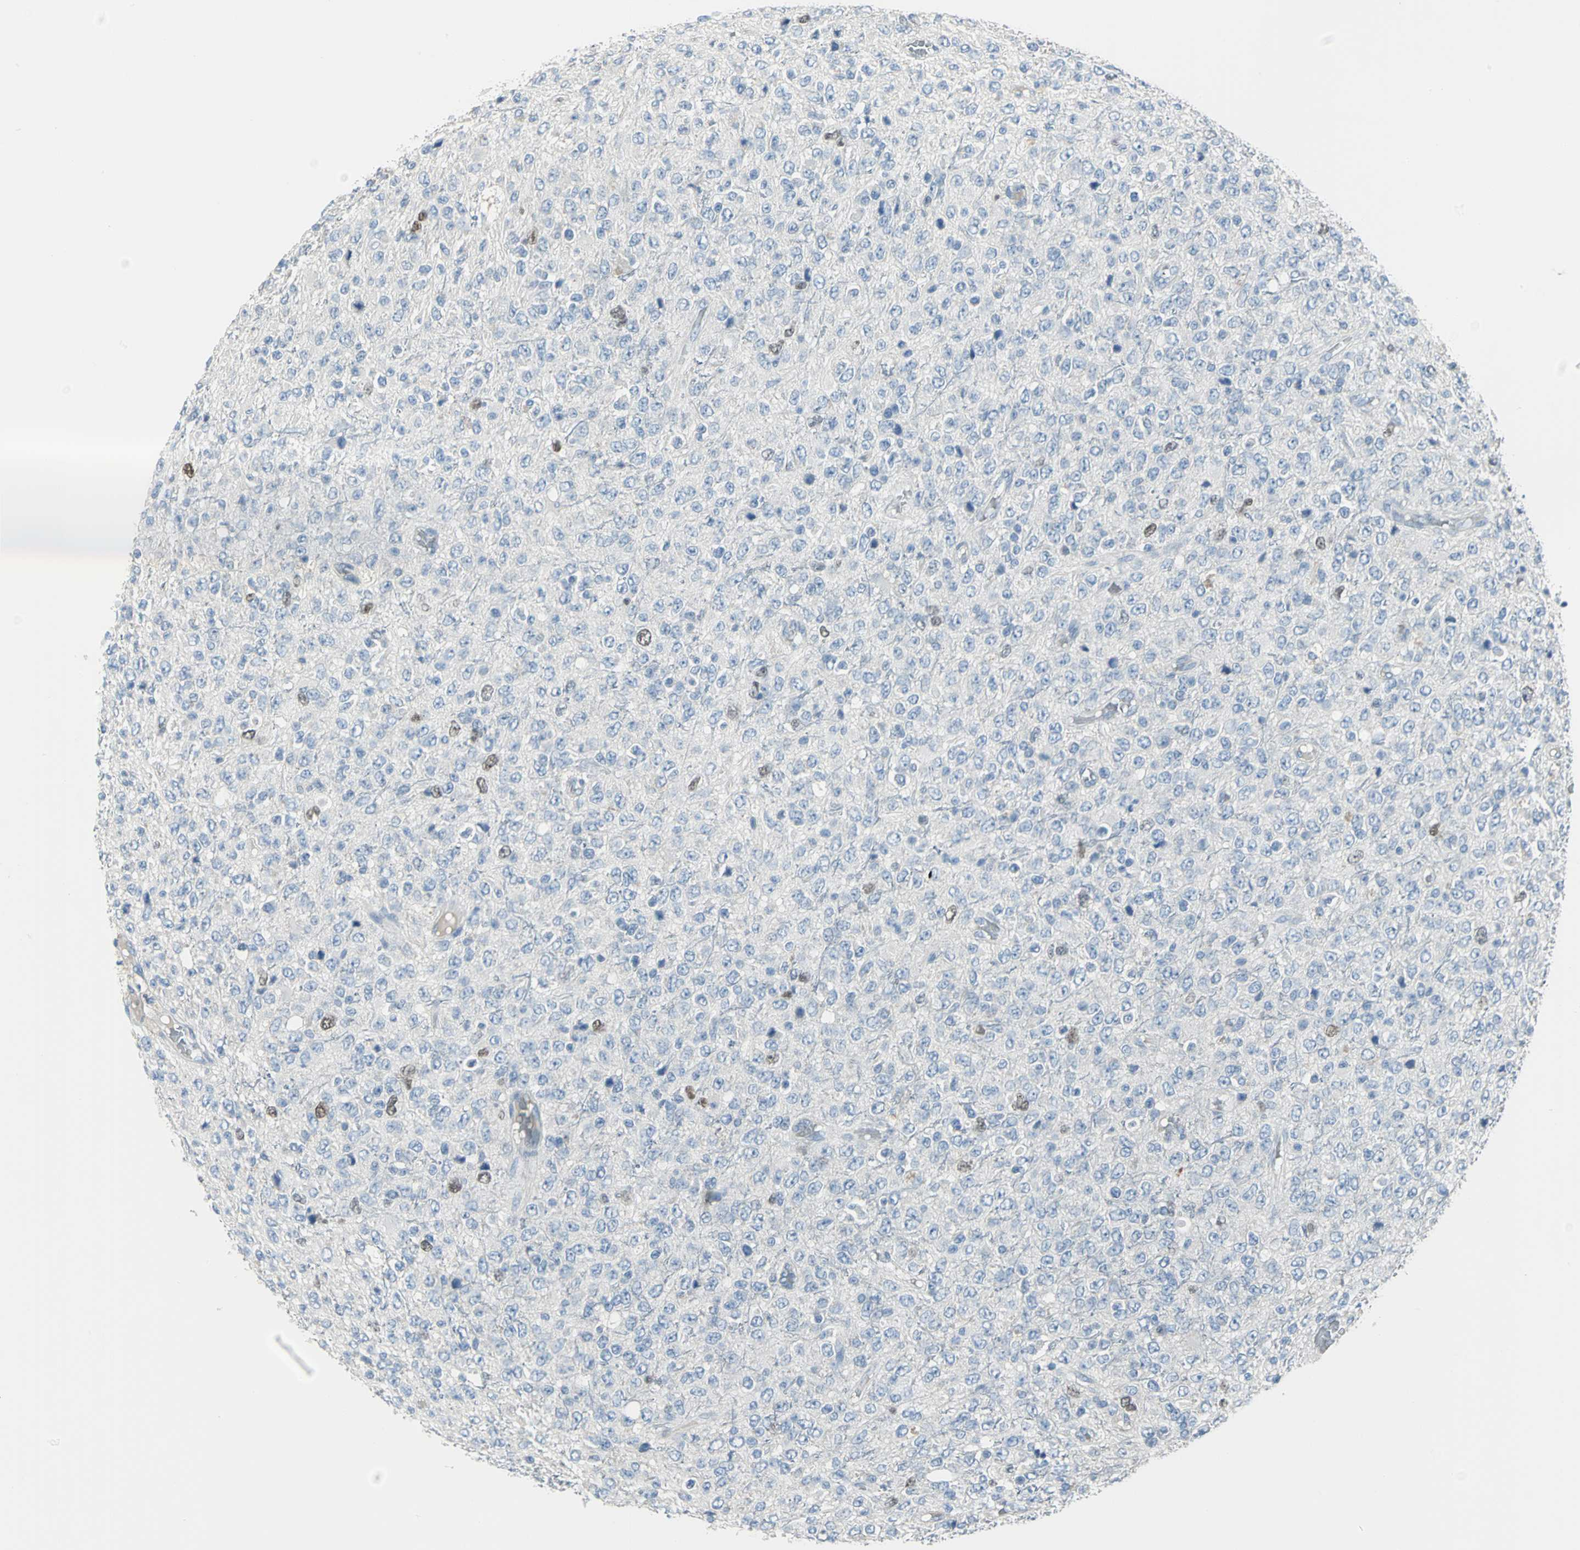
{"staining": {"intensity": "moderate", "quantity": "<25%", "location": "nuclear"}, "tissue": "glioma", "cell_type": "Tumor cells", "image_type": "cancer", "snomed": [{"axis": "morphology", "description": "Glioma, malignant, High grade"}, {"axis": "topography", "description": "pancreas cauda"}], "caption": "An image of human malignant high-grade glioma stained for a protein shows moderate nuclear brown staining in tumor cells.", "gene": "MCM3", "patient": {"sex": "male", "age": 60}}